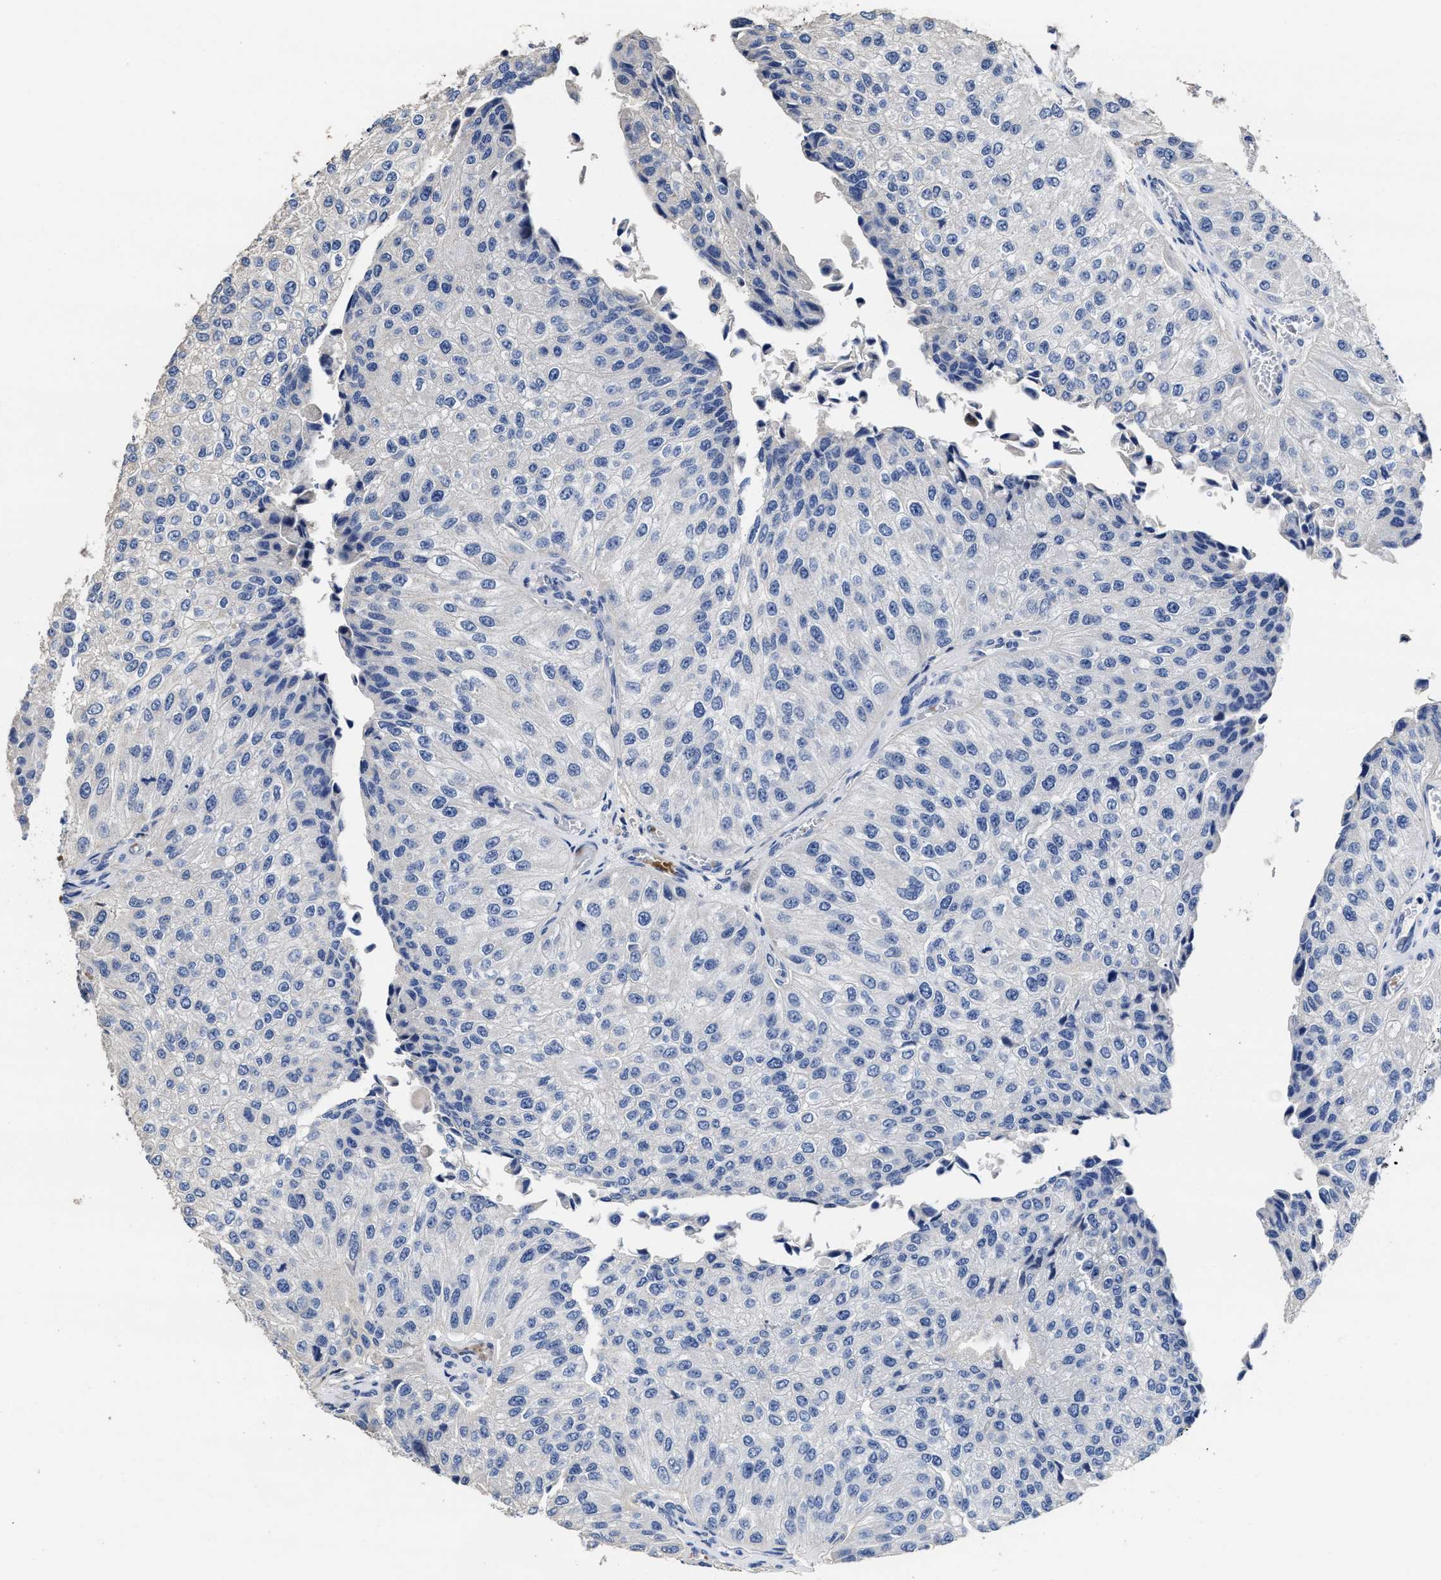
{"staining": {"intensity": "negative", "quantity": "none", "location": "none"}, "tissue": "urothelial cancer", "cell_type": "Tumor cells", "image_type": "cancer", "snomed": [{"axis": "morphology", "description": "Urothelial carcinoma, High grade"}, {"axis": "topography", "description": "Kidney"}, {"axis": "topography", "description": "Urinary bladder"}], "caption": "A photomicrograph of human urothelial carcinoma (high-grade) is negative for staining in tumor cells.", "gene": "ZFAT", "patient": {"sex": "male", "age": 77}}